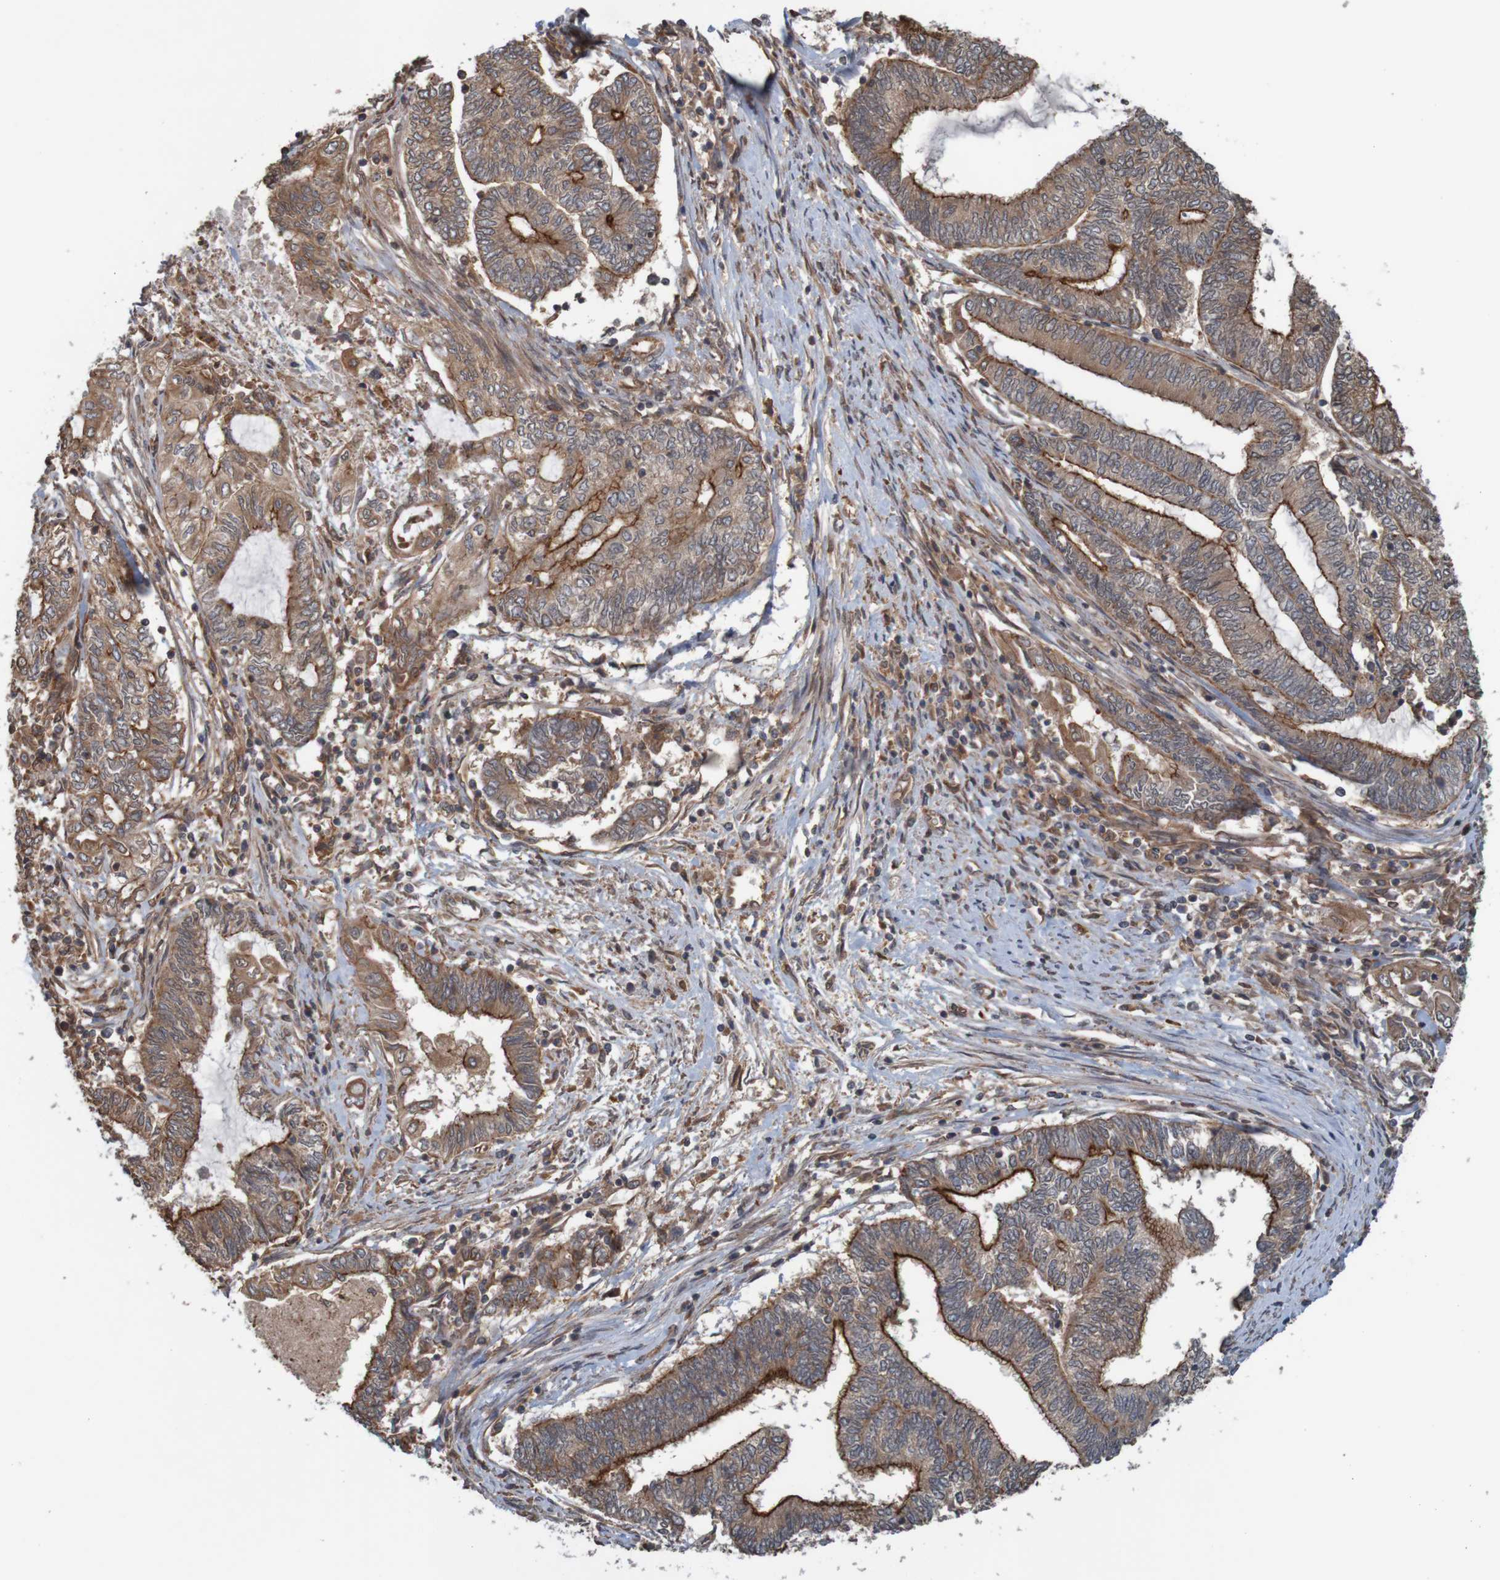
{"staining": {"intensity": "moderate", "quantity": ">75%", "location": "cytoplasmic/membranous"}, "tissue": "endometrial cancer", "cell_type": "Tumor cells", "image_type": "cancer", "snomed": [{"axis": "morphology", "description": "Adenocarcinoma, NOS"}, {"axis": "topography", "description": "Uterus"}, {"axis": "topography", "description": "Endometrium"}], "caption": "DAB (3,3'-diaminobenzidine) immunohistochemical staining of human endometrial cancer reveals moderate cytoplasmic/membranous protein staining in approximately >75% of tumor cells.", "gene": "ARHGEF11", "patient": {"sex": "female", "age": 70}}